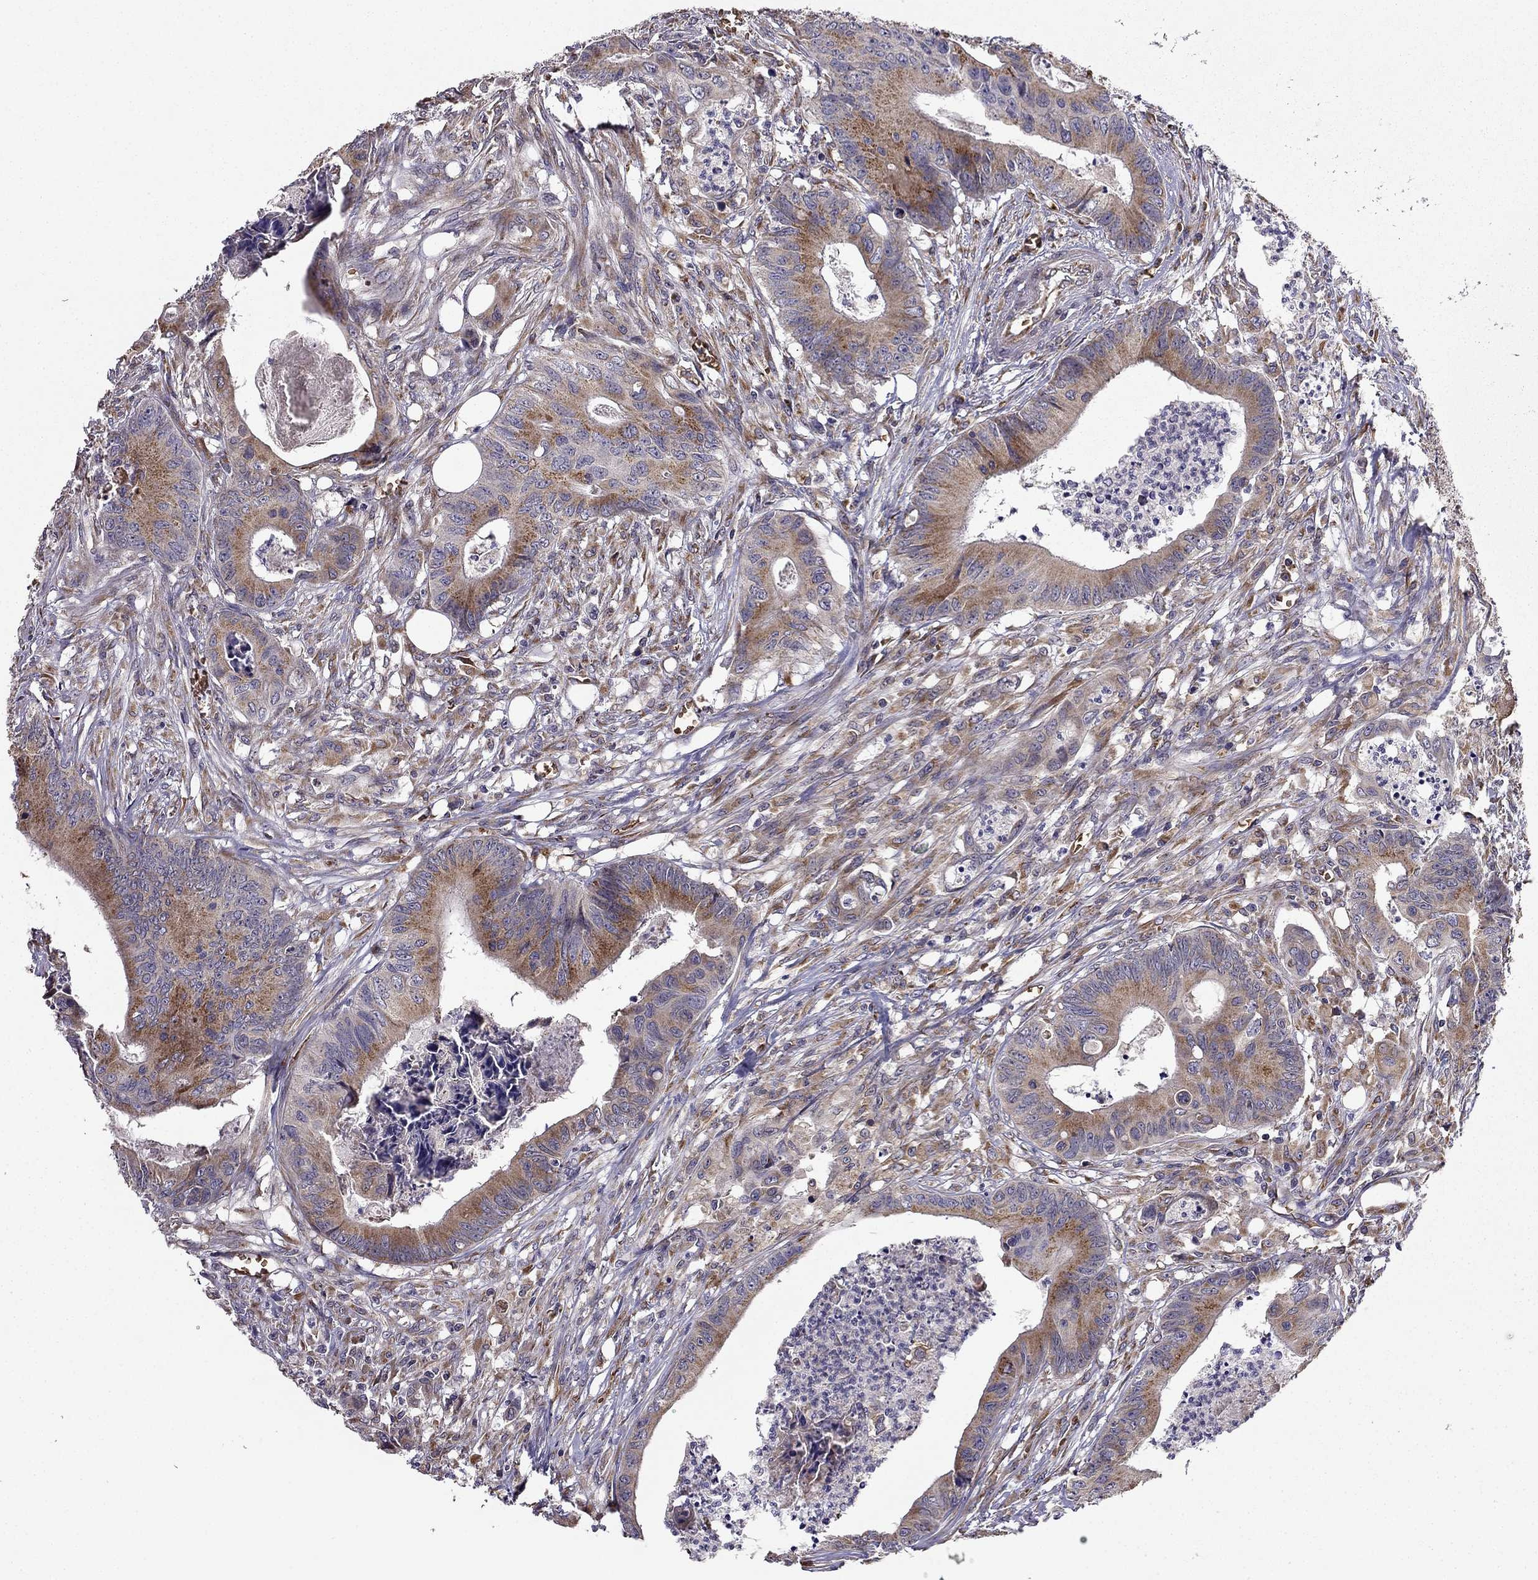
{"staining": {"intensity": "strong", "quantity": "25%-75%", "location": "cytoplasmic/membranous"}, "tissue": "colorectal cancer", "cell_type": "Tumor cells", "image_type": "cancer", "snomed": [{"axis": "morphology", "description": "Adenocarcinoma, NOS"}, {"axis": "topography", "description": "Colon"}], "caption": "Protein staining by immunohistochemistry (IHC) shows strong cytoplasmic/membranous positivity in about 25%-75% of tumor cells in colorectal adenocarcinoma. Using DAB (3,3'-diaminobenzidine) (brown) and hematoxylin (blue) stains, captured at high magnification using brightfield microscopy.", "gene": "B4GALT7", "patient": {"sex": "male", "age": 84}}